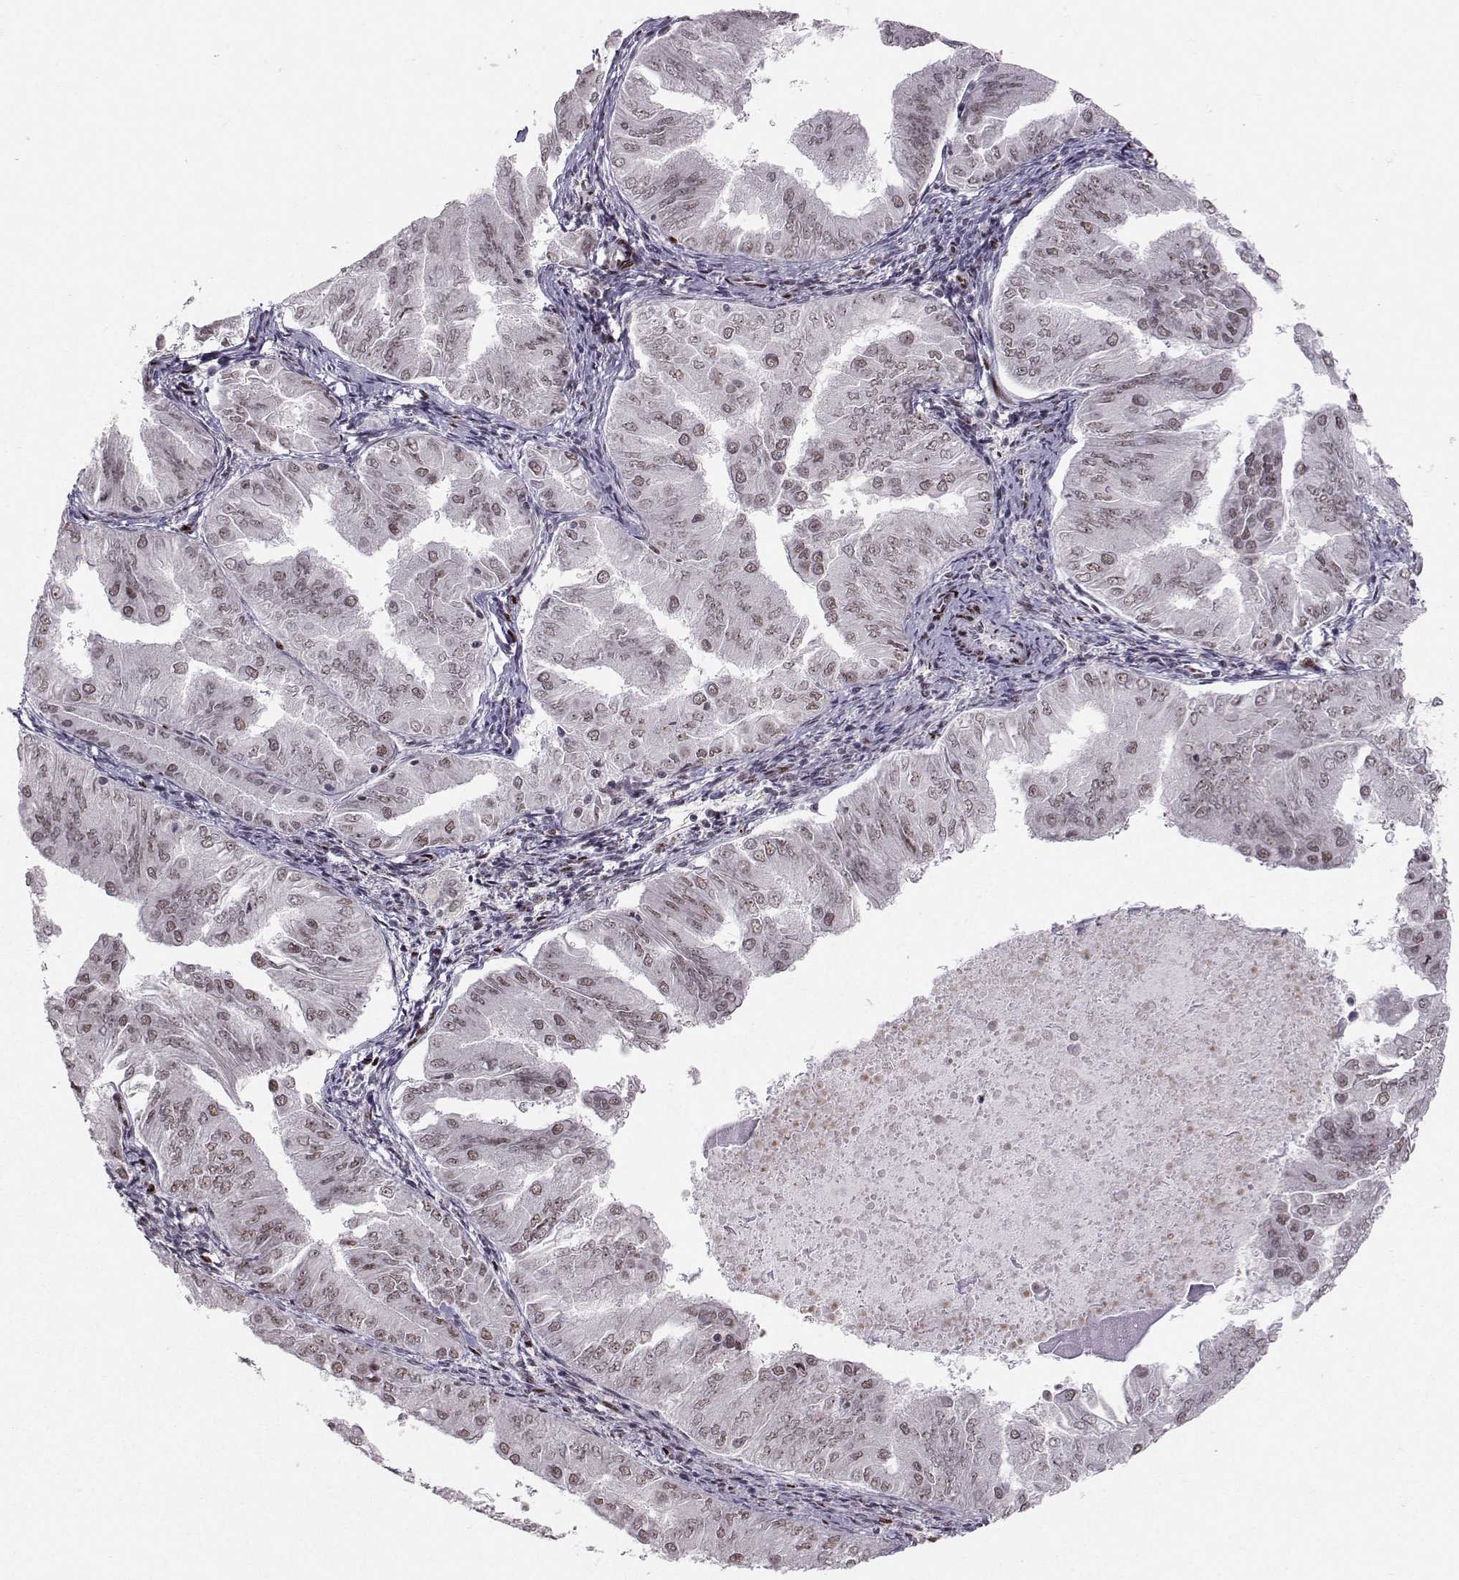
{"staining": {"intensity": "moderate", "quantity": "25%-75%", "location": "nuclear"}, "tissue": "endometrial cancer", "cell_type": "Tumor cells", "image_type": "cancer", "snomed": [{"axis": "morphology", "description": "Adenocarcinoma, NOS"}, {"axis": "topography", "description": "Endometrium"}], "caption": "Immunohistochemical staining of endometrial cancer exhibits medium levels of moderate nuclear expression in about 25%-75% of tumor cells. (DAB (3,3'-diaminobenzidine) = brown stain, brightfield microscopy at high magnification).", "gene": "SNAPC2", "patient": {"sex": "female", "age": 53}}